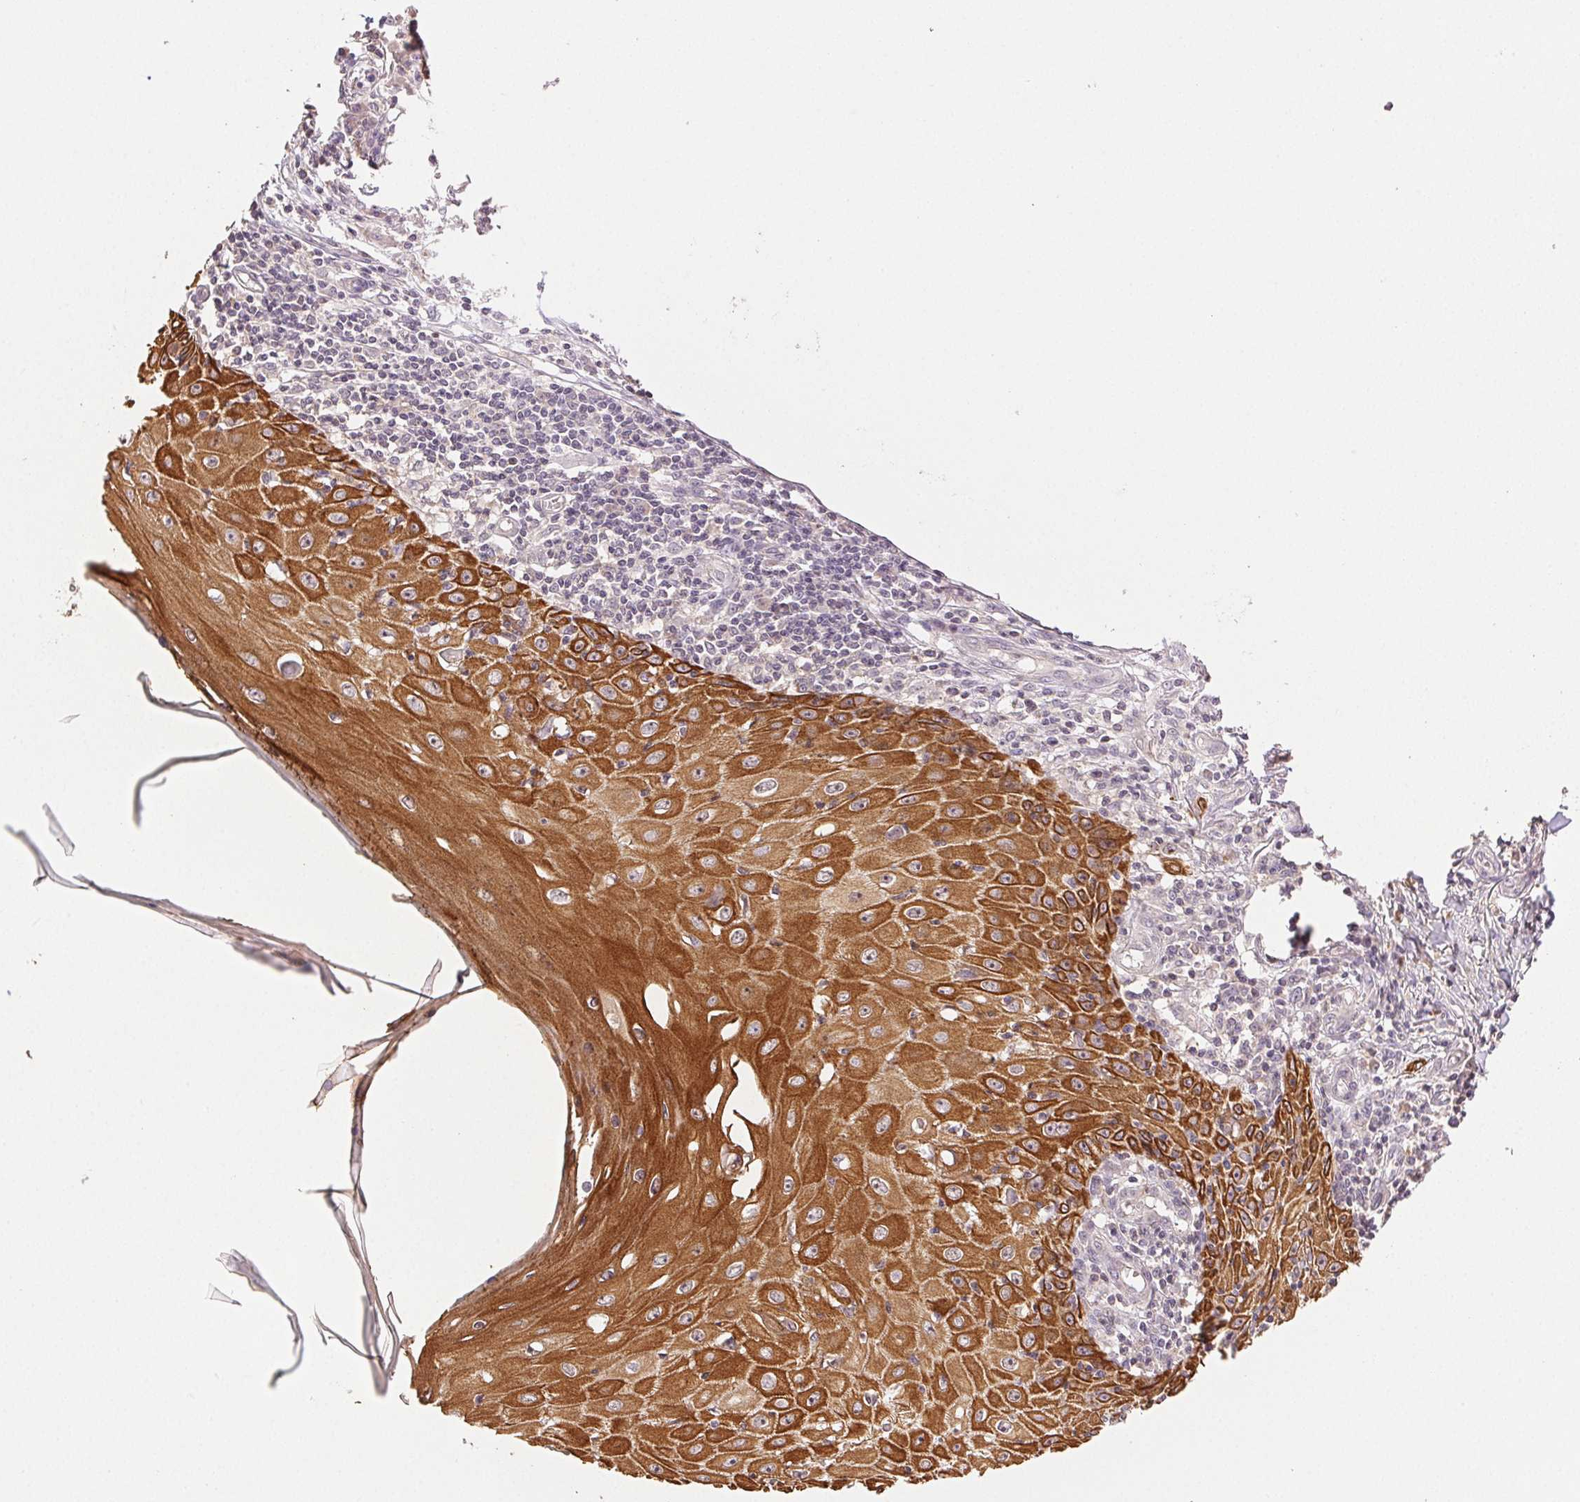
{"staining": {"intensity": "strong", "quantity": ">75%", "location": "cytoplasmic/membranous"}, "tissue": "skin cancer", "cell_type": "Tumor cells", "image_type": "cancer", "snomed": [{"axis": "morphology", "description": "Squamous cell carcinoma, NOS"}, {"axis": "topography", "description": "Skin"}], "caption": "Skin cancer (squamous cell carcinoma) stained with DAB (3,3'-diaminobenzidine) immunohistochemistry exhibits high levels of strong cytoplasmic/membranous staining in approximately >75% of tumor cells.", "gene": "TMEM253", "patient": {"sex": "female", "age": 73}}